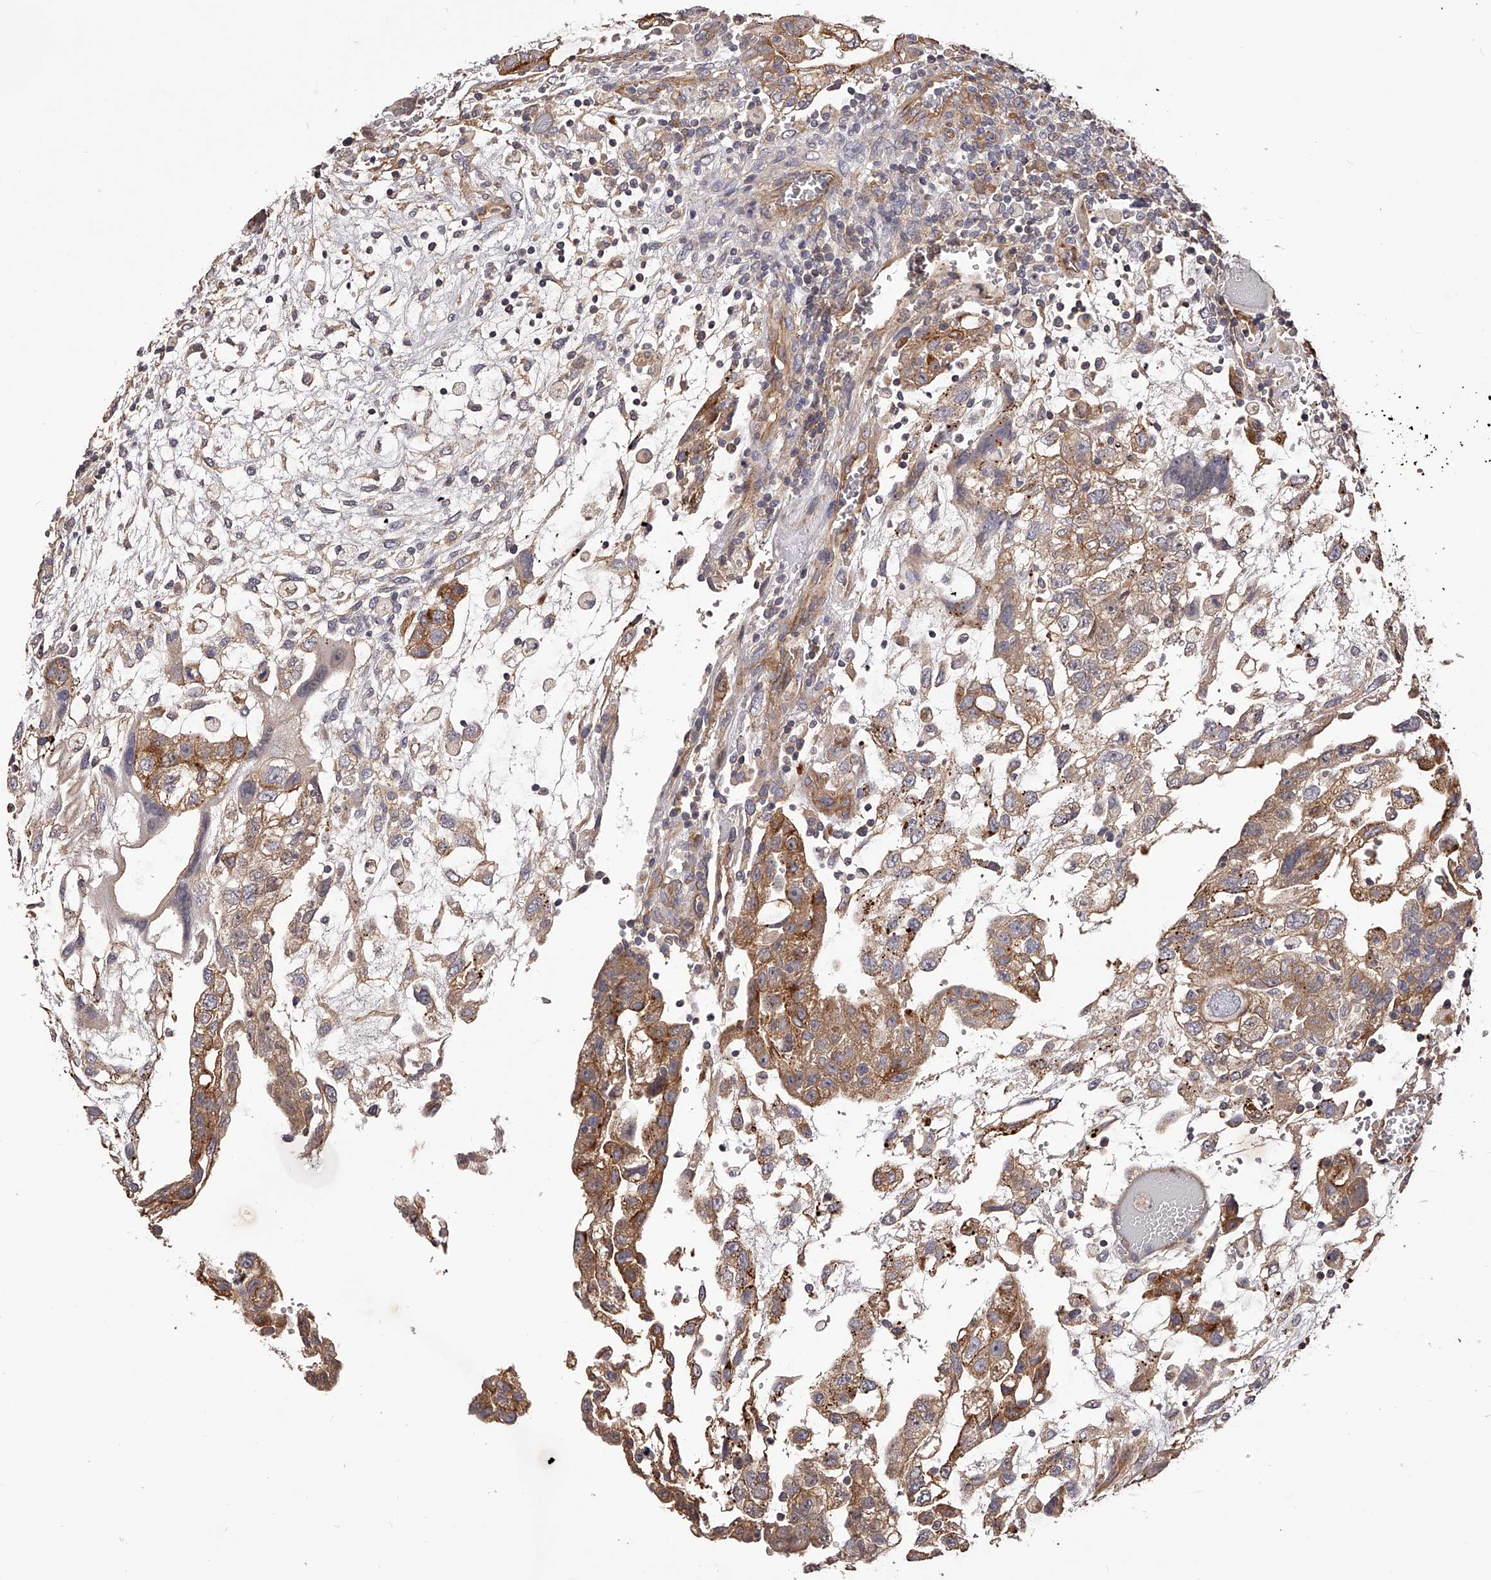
{"staining": {"intensity": "moderate", "quantity": ">75%", "location": "cytoplasmic/membranous"}, "tissue": "testis cancer", "cell_type": "Tumor cells", "image_type": "cancer", "snomed": [{"axis": "morphology", "description": "Carcinoma, Embryonal, NOS"}, {"axis": "topography", "description": "Testis"}], "caption": "Immunohistochemistry photomicrograph of testis cancer (embryonal carcinoma) stained for a protein (brown), which displays medium levels of moderate cytoplasmic/membranous expression in approximately >75% of tumor cells.", "gene": "LTV1", "patient": {"sex": "male", "age": 36}}